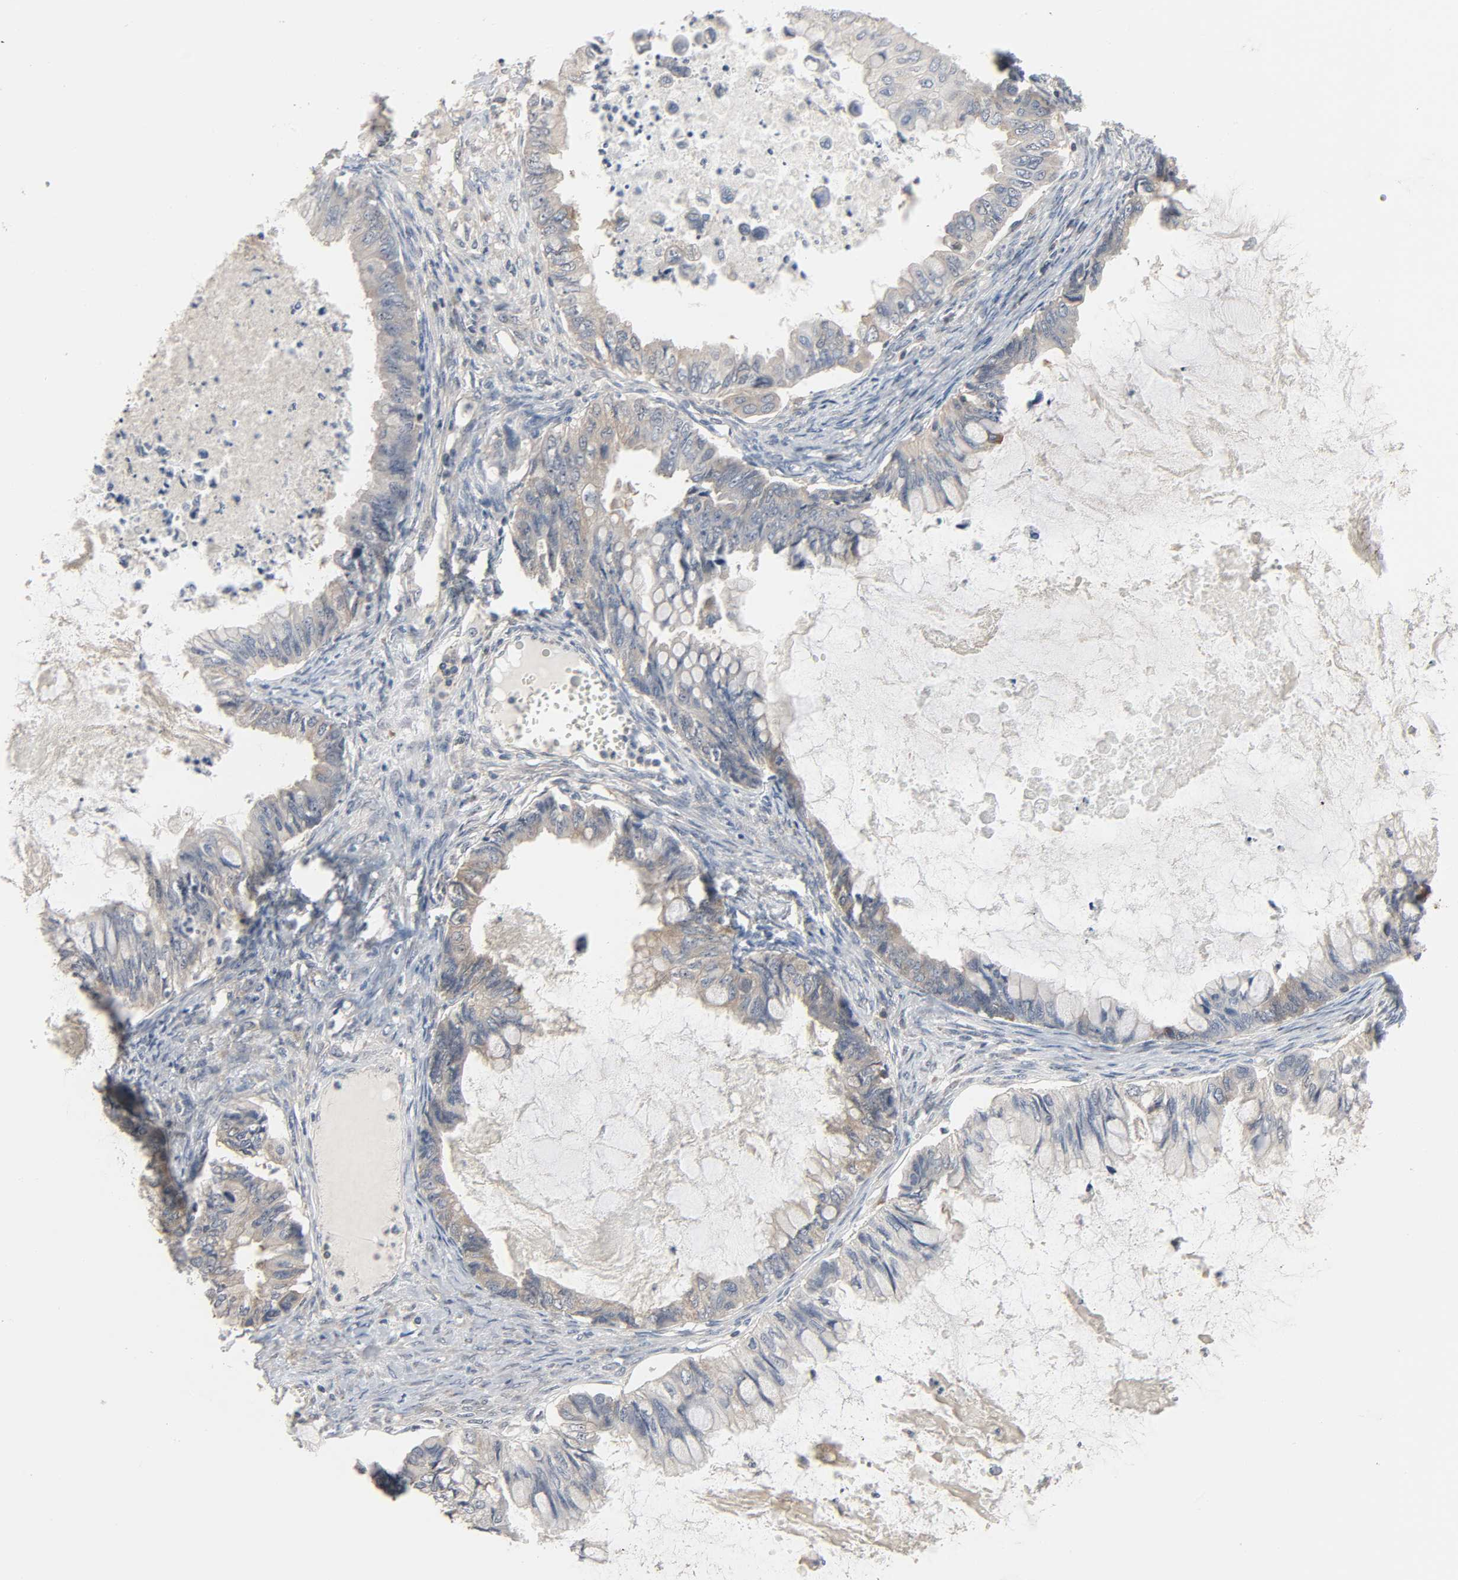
{"staining": {"intensity": "moderate", "quantity": ">75%", "location": "cytoplasmic/membranous"}, "tissue": "ovarian cancer", "cell_type": "Tumor cells", "image_type": "cancer", "snomed": [{"axis": "morphology", "description": "Cystadenocarcinoma, mucinous, NOS"}, {"axis": "topography", "description": "Ovary"}], "caption": "Protein staining demonstrates moderate cytoplasmic/membranous positivity in approximately >75% of tumor cells in ovarian mucinous cystadenocarcinoma. (DAB = brown stain, brightfield microscopy at high magnification).", "gene": "PLEKHA2", "patient": {"sex": "female", "age": 80}}